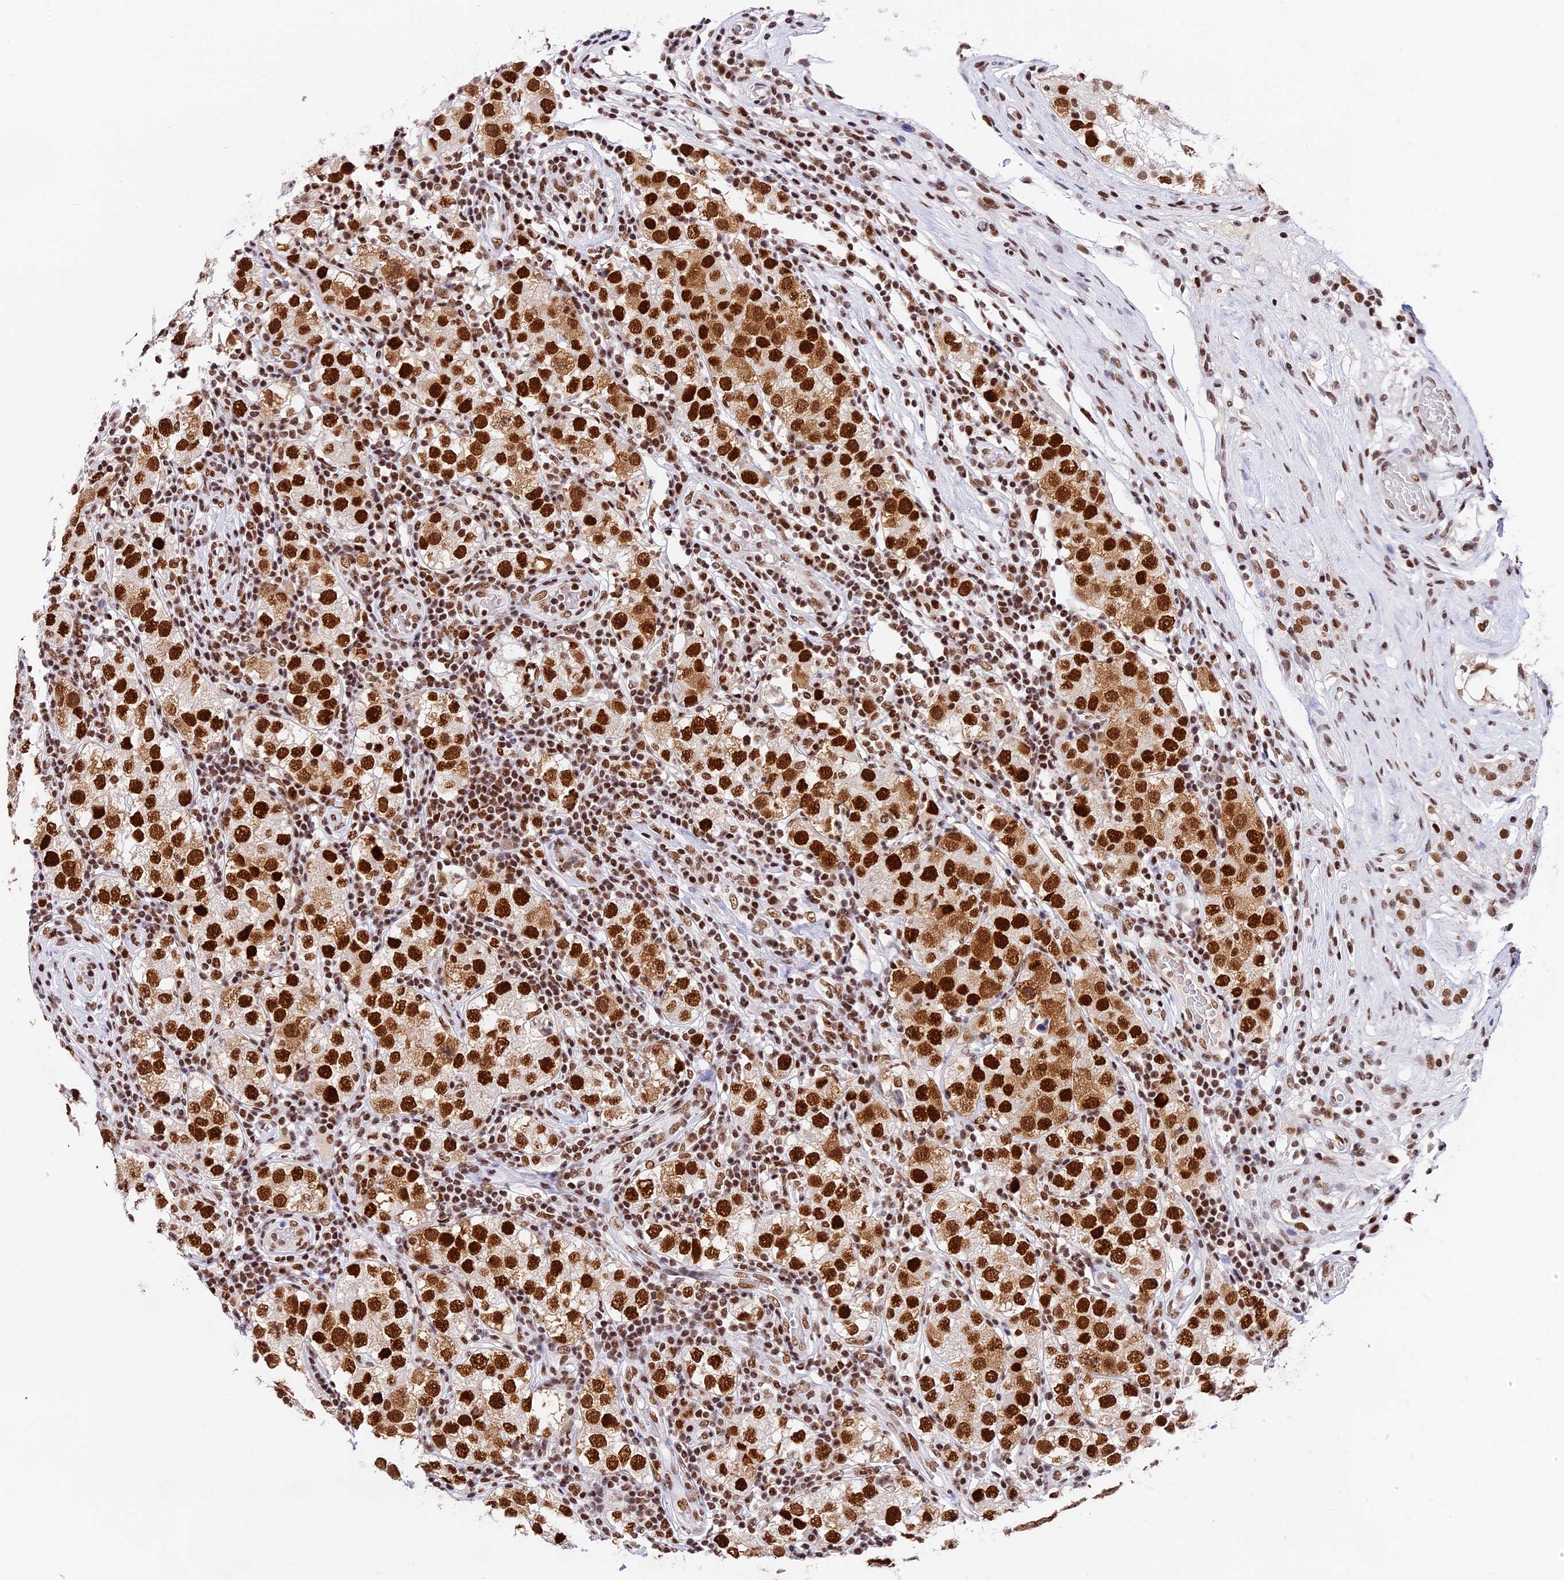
{"staining": {"intensity": "strong", "quantity": ">75%", "location": "cytoplasmic/membranous,nuclear"}, "tissue": "testis cancer", "cell_type": "Tumor cells", "image_type": "cancer", "snomed": [{"axis": "morphology", "description": "Seminoma, NOS"}, {"axis": "topography", "description": "Testis"}], "caption": "Immunohistochemistry of human testis cancer (seminoma) demonstrates high levels of strong cytoplasmic/membranous and nuclear staining in approximately >75% of tumor cells.", "gene": "SBNO1", "patient": {"sex": "male", "age": 34}}